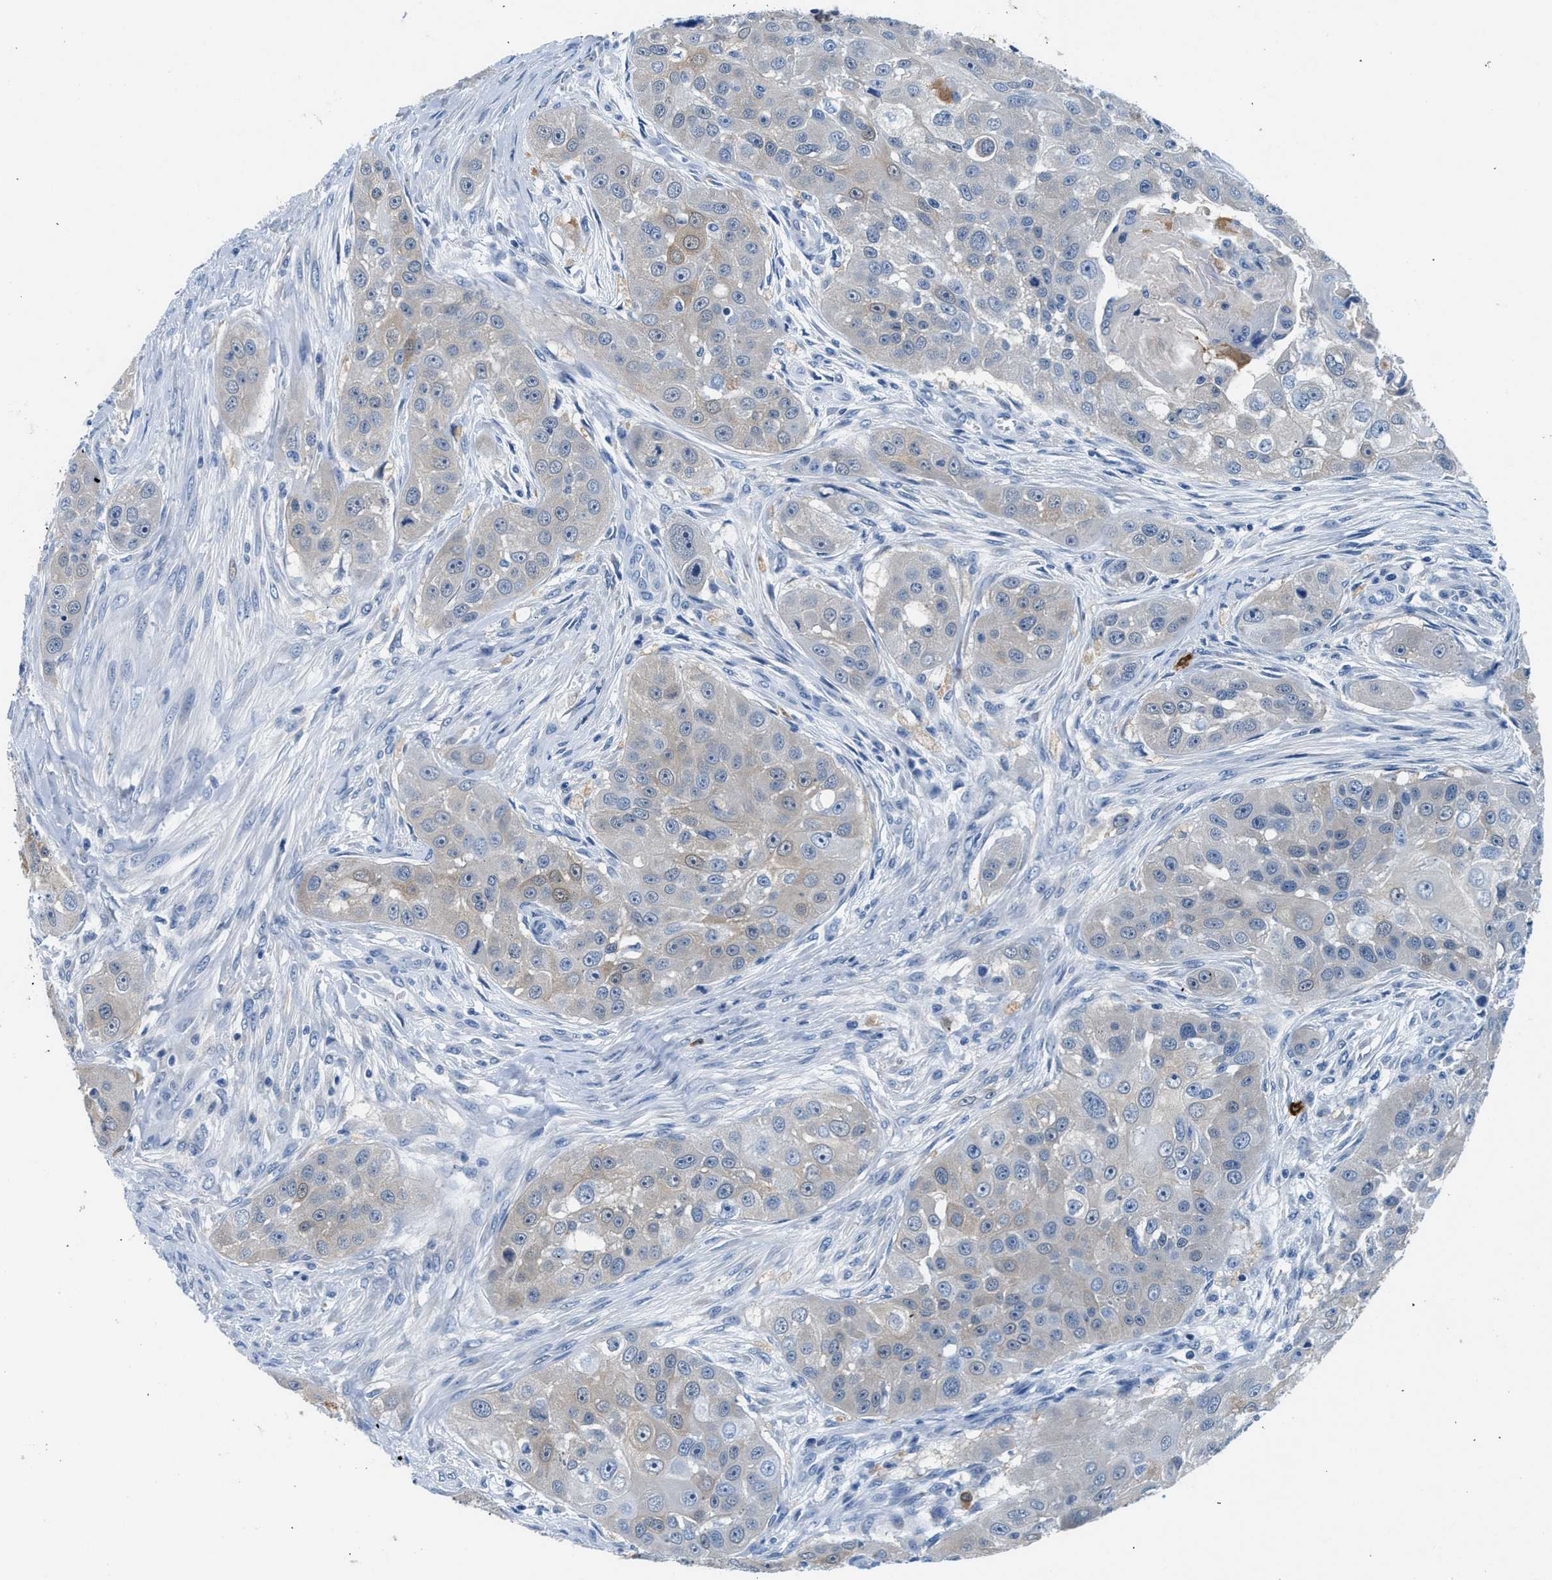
{"staining": {"intensity": "negative", "quantity": "none", "location": "none"}, "tissue": "head and neck cancer", "cell_type": "Tumor cells", "image_type": "cancer", "snomed": [{"axis": "morphology", "description": "Normal tissue, NOS"}, {"axis": "morphology", "description": "Squamous cell carcinoma, NOS"}, {"axis": "topography", "description": "Skeletal muscle"}, {"axis": "topography", "description": "Head-Neck"}], "caption": "IHC histopathology image of squamous cell carcinoma (head and neck) stained for a protein (brown), which shows no staining in tumor cells.", "gene": "FADS6", "patient": {"sex": "male", "age": 51}}